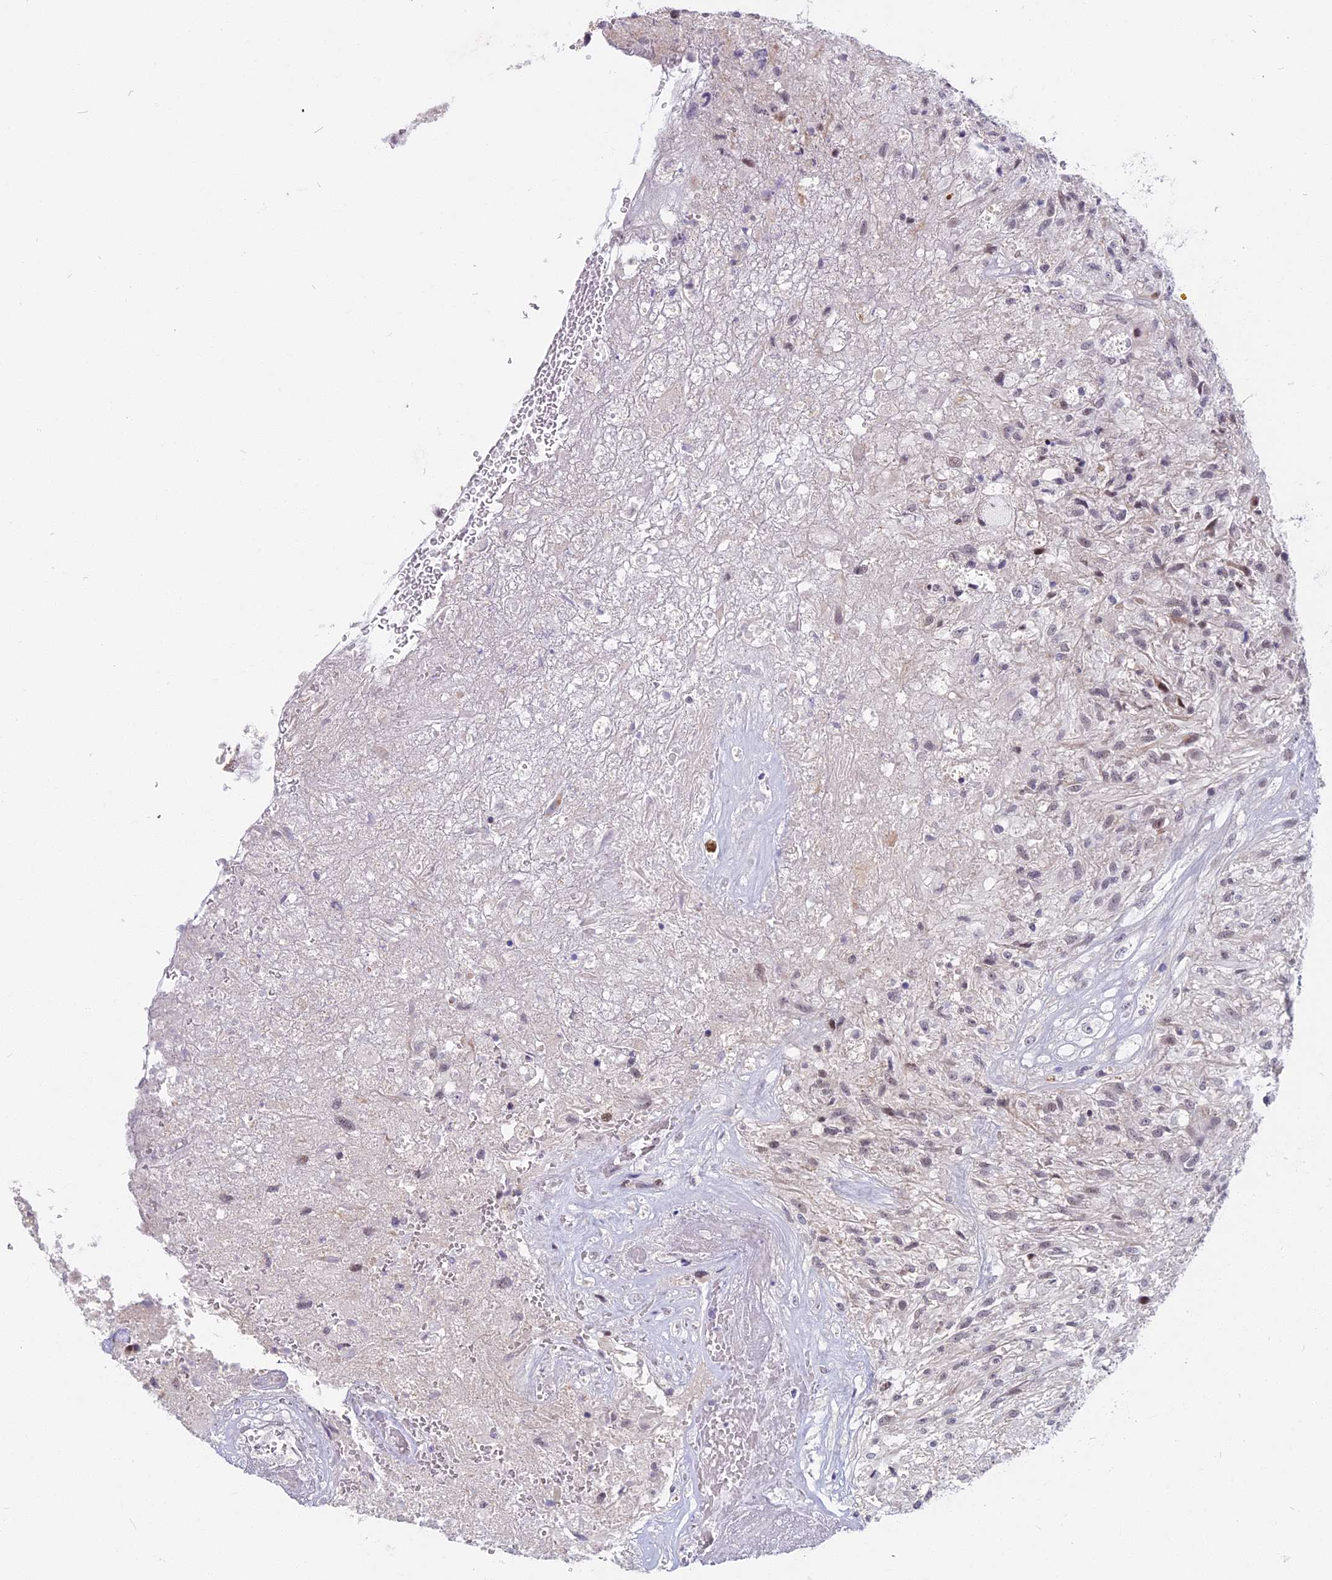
{"staining": {"intensity": "weak", "quantity": "25%-75%", "location": "nuclear"}, "tissue": "glioma", "cell_type": "Tumor cells", "image_type": "cancer", "snomed": [{"axis": "morphology", "description": "Glioma, malignant, High grade"}, {"axis": "topography", "description": "Brain"}], "caption": "Glioma stained with a brown dye displays weak nuclear positive expression in approximately 25%-75% of tumor cells.", "gene": "CDC7", "patient": {"sex": "male", "age": 56}}